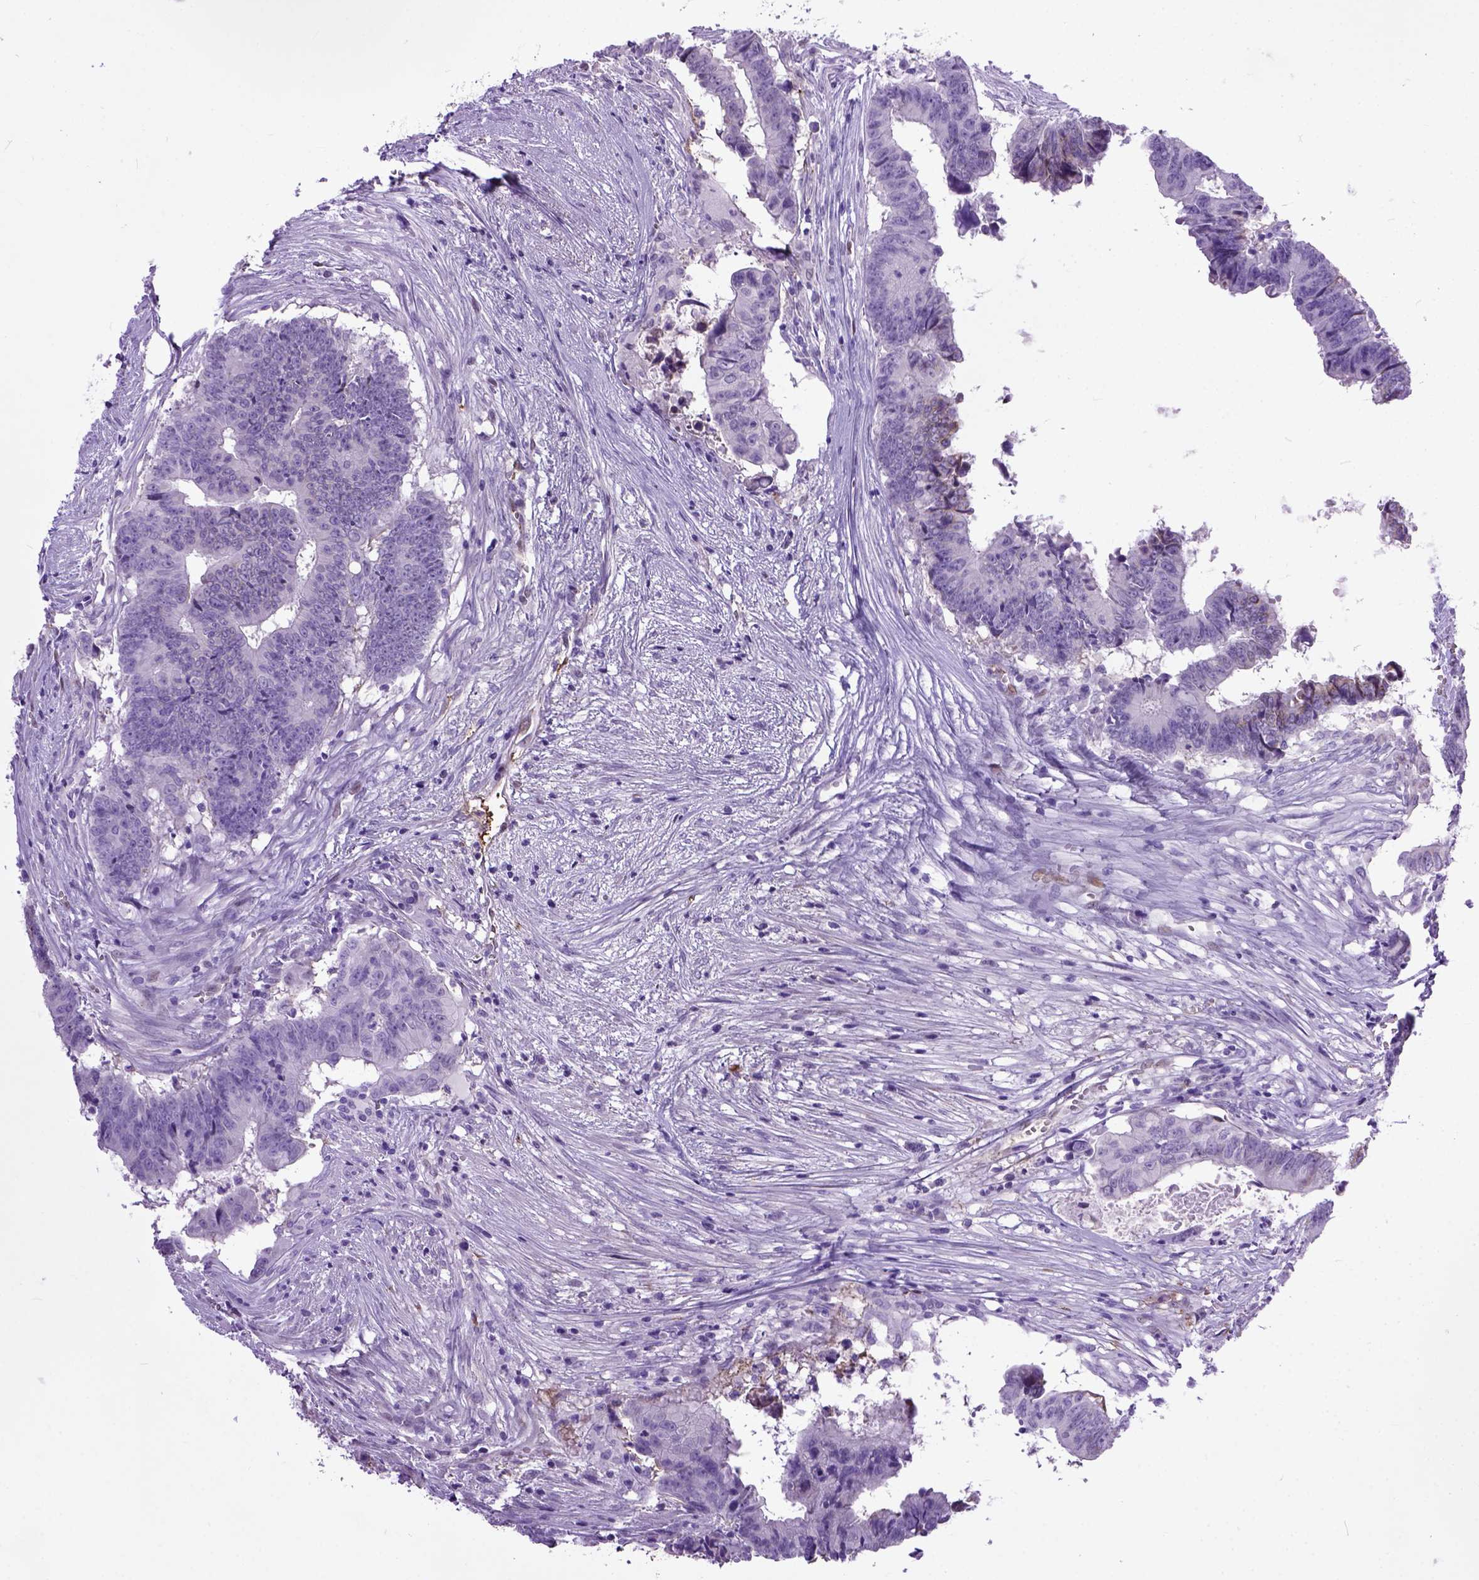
{"staining": {"intensity": "negative", "quantity": "none", "location": "none"}, "tissue": "colorectal cancer", "cell_type": "Tumor cells", "image_type": "cancer", "snomed": [{"axis": "morphology", "description": "Adenocarcinoma, NOS"}, {"axis": "topography", "description": "Colon"}], "caption": "Colorectal cancer (adenocarcinoma) was stained to show a protein in brown. There is no significant expression in tumor cells.", "gene": "ADAMTS8", "patient": {"sex": "female", "age": 82}}